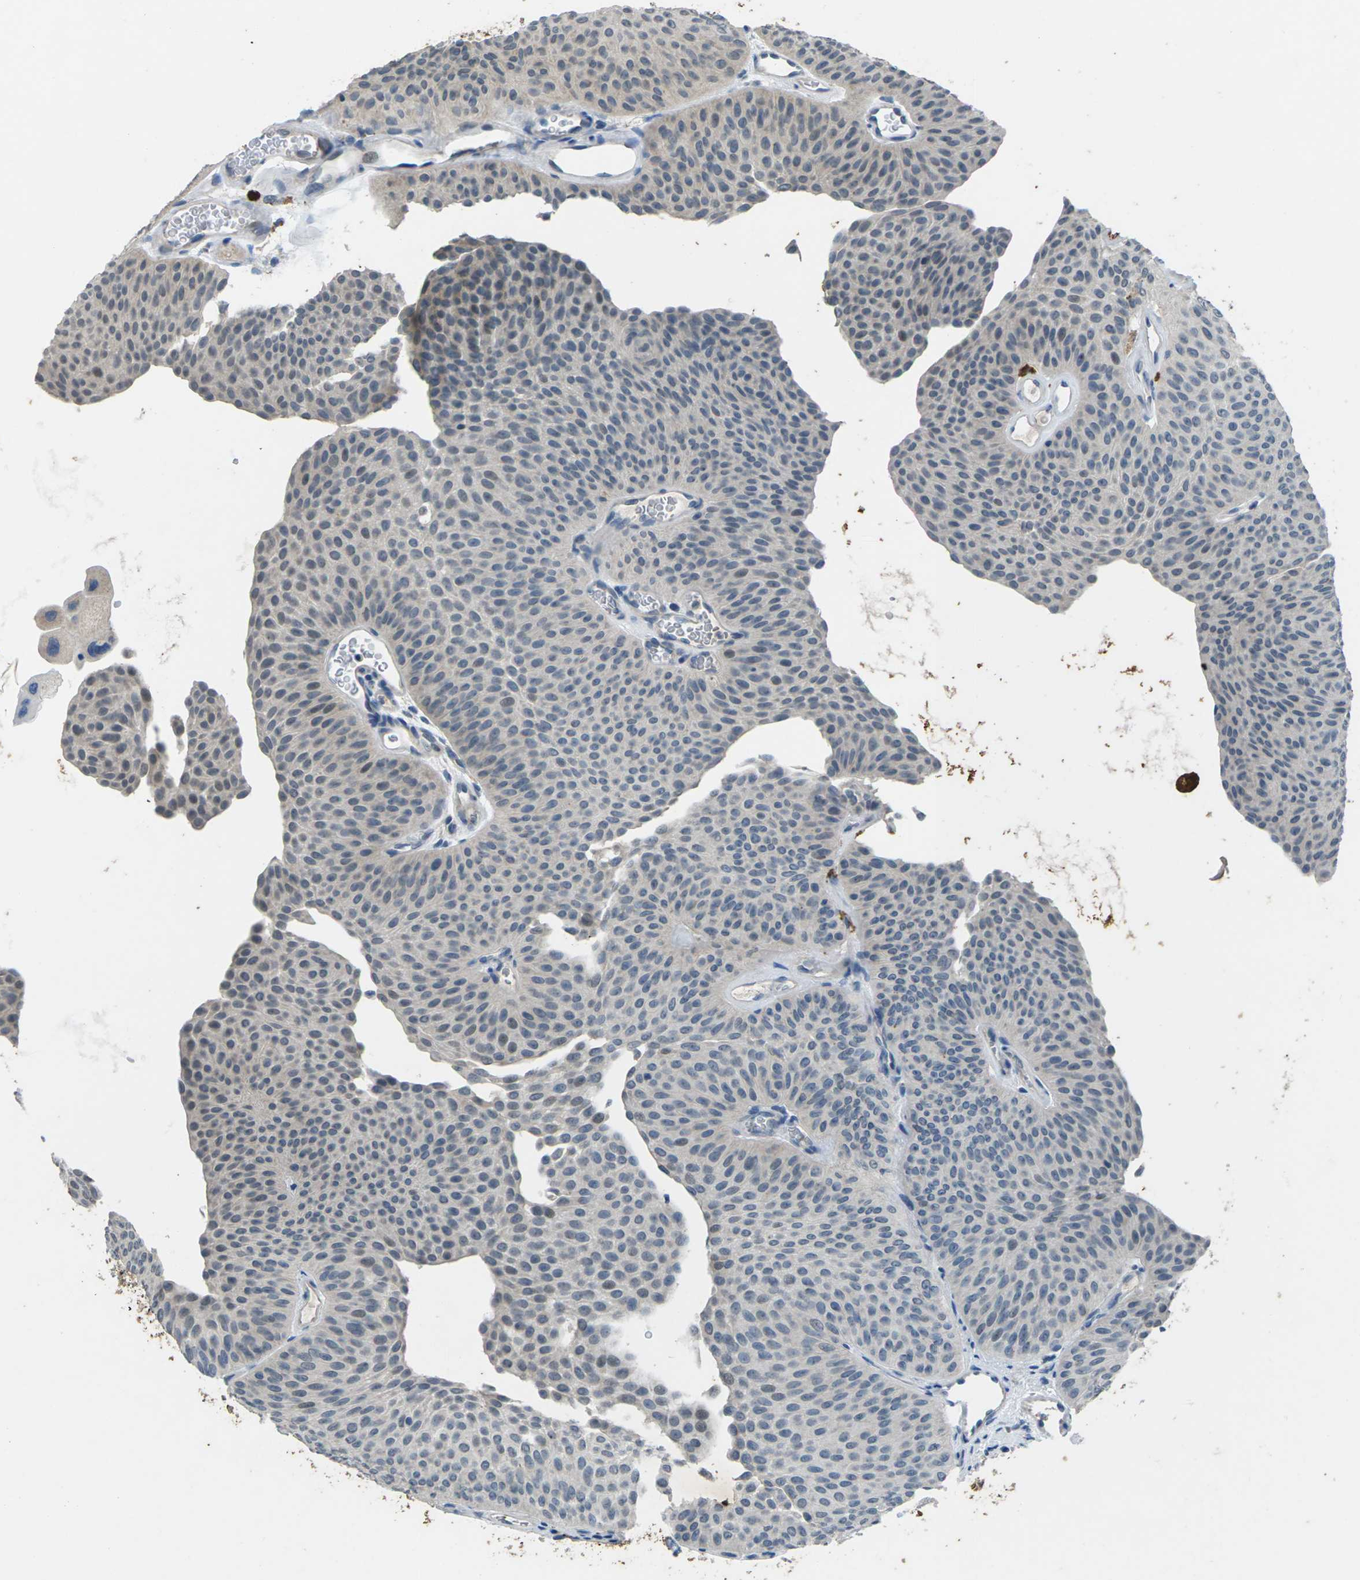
{"staining": {"intensity": "negative", "quantity": "none", "location": "none"}, "tissue": "urothelial cancer", "cell_type": "Tumor cells", "image_type": "cancer", "snomed": [{"axis": "morphology", "description": "Urothelial carcinoma, Low grade"}, {"axis": "topography", "description": "Urinary bladder"}], "caption": "Tumor cells show no significant protein positivity in urothelial carcinoma (low-grade). Nuclei are stained in blue.", "gene": "SIGLEC14", "patient": {"sex": "female", "age": 60}}